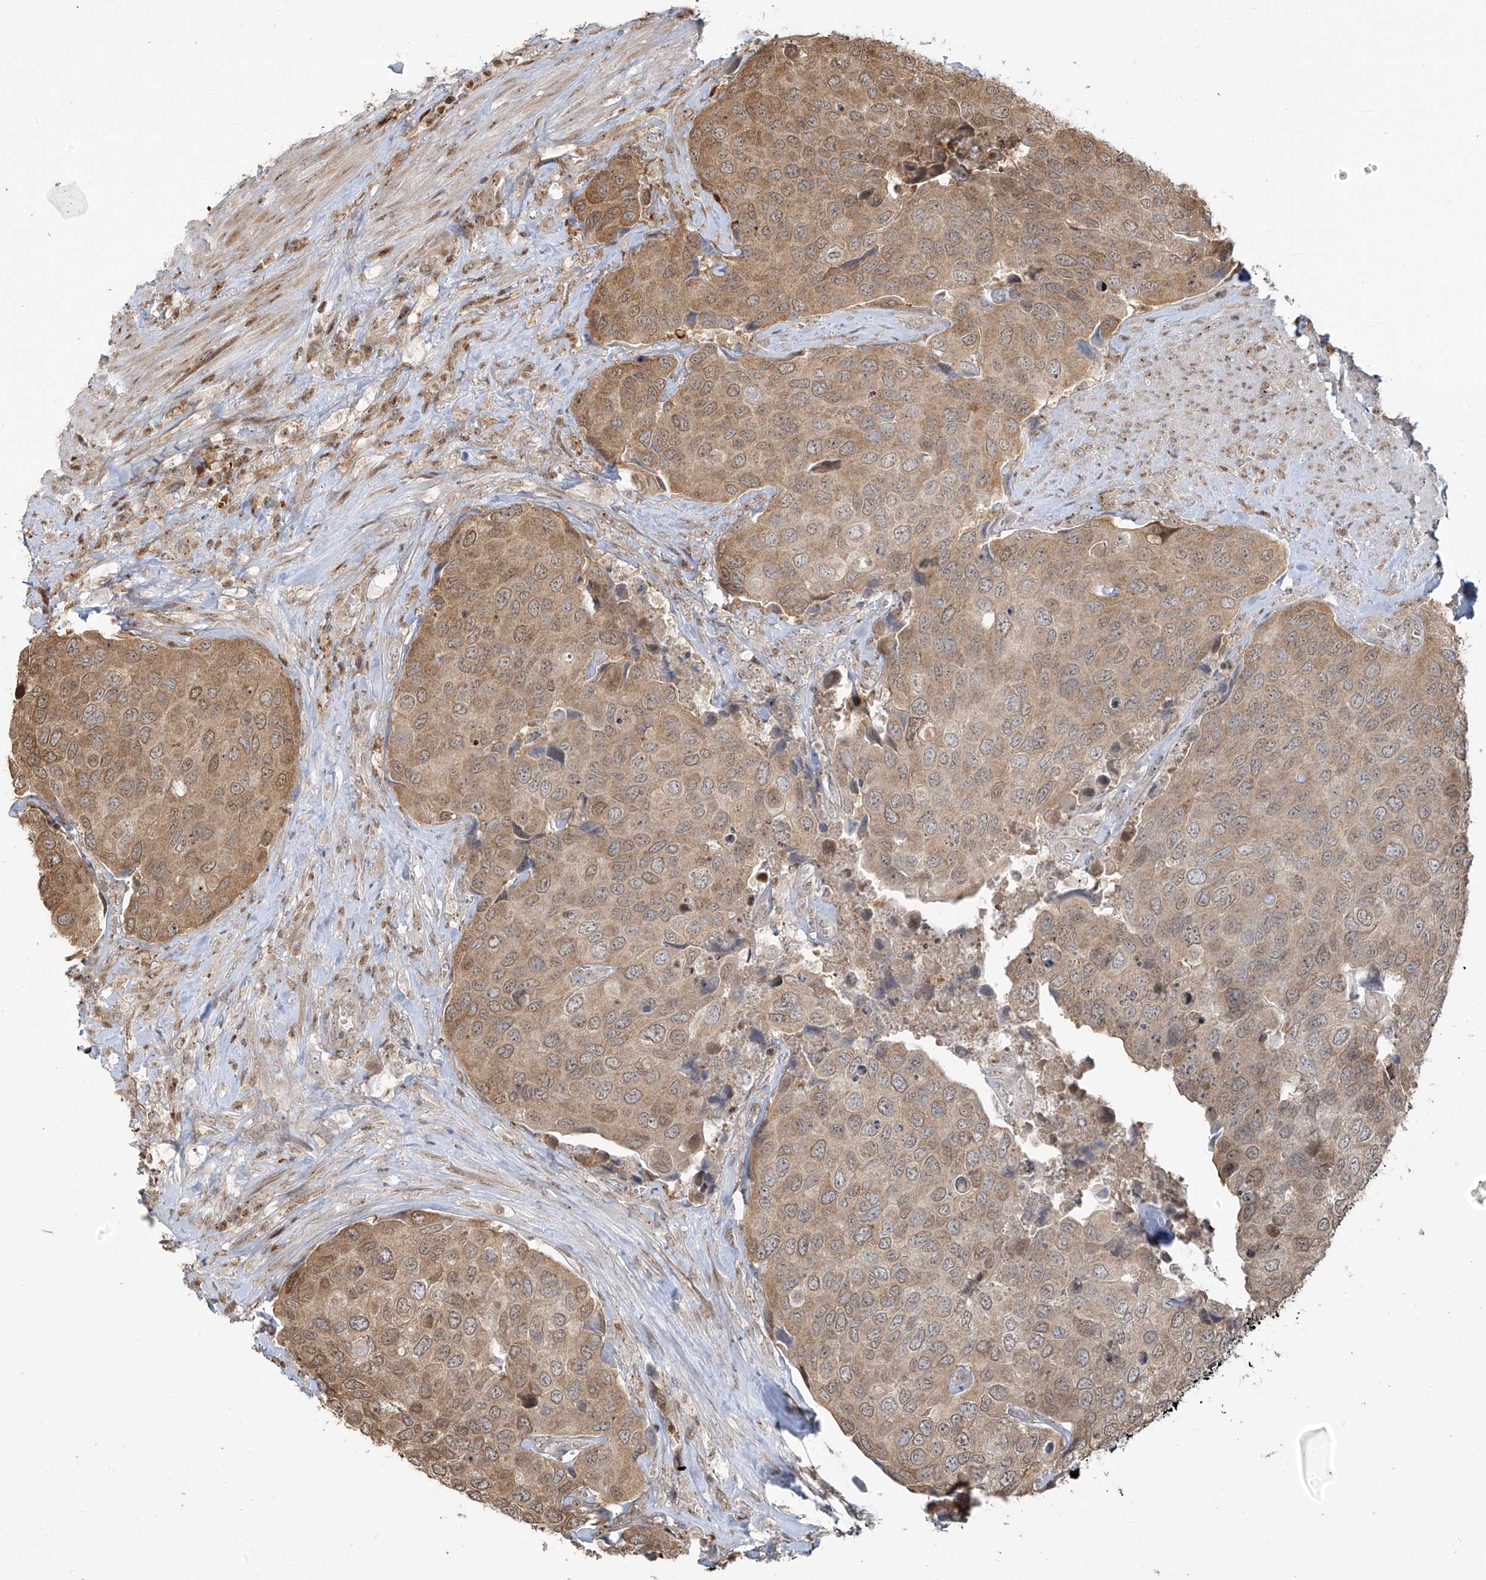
{"staining": {"intensity": "moderate", "quantity": ">75%", "location": "cytoplasmic/membranous,nuclear"}, "tissue": "urothelial cancer", "cell_type": "Tumor cells", "image_type": "cancer", "snomed": [{"axis": "morphology", "description": "Urothelial carcinoma, High grade"}, {"axis": "topography", "description": "Urinary bladder"}], "caption": "Protein analysis of urothelial carcinoma (high-grade) tissue reveals moderate cytoplasmic/membranous and nuclear expression in approximately >75% of tumor cells.", "gene": "VMP1", "patient": {"sex": "male", "age": 74}}